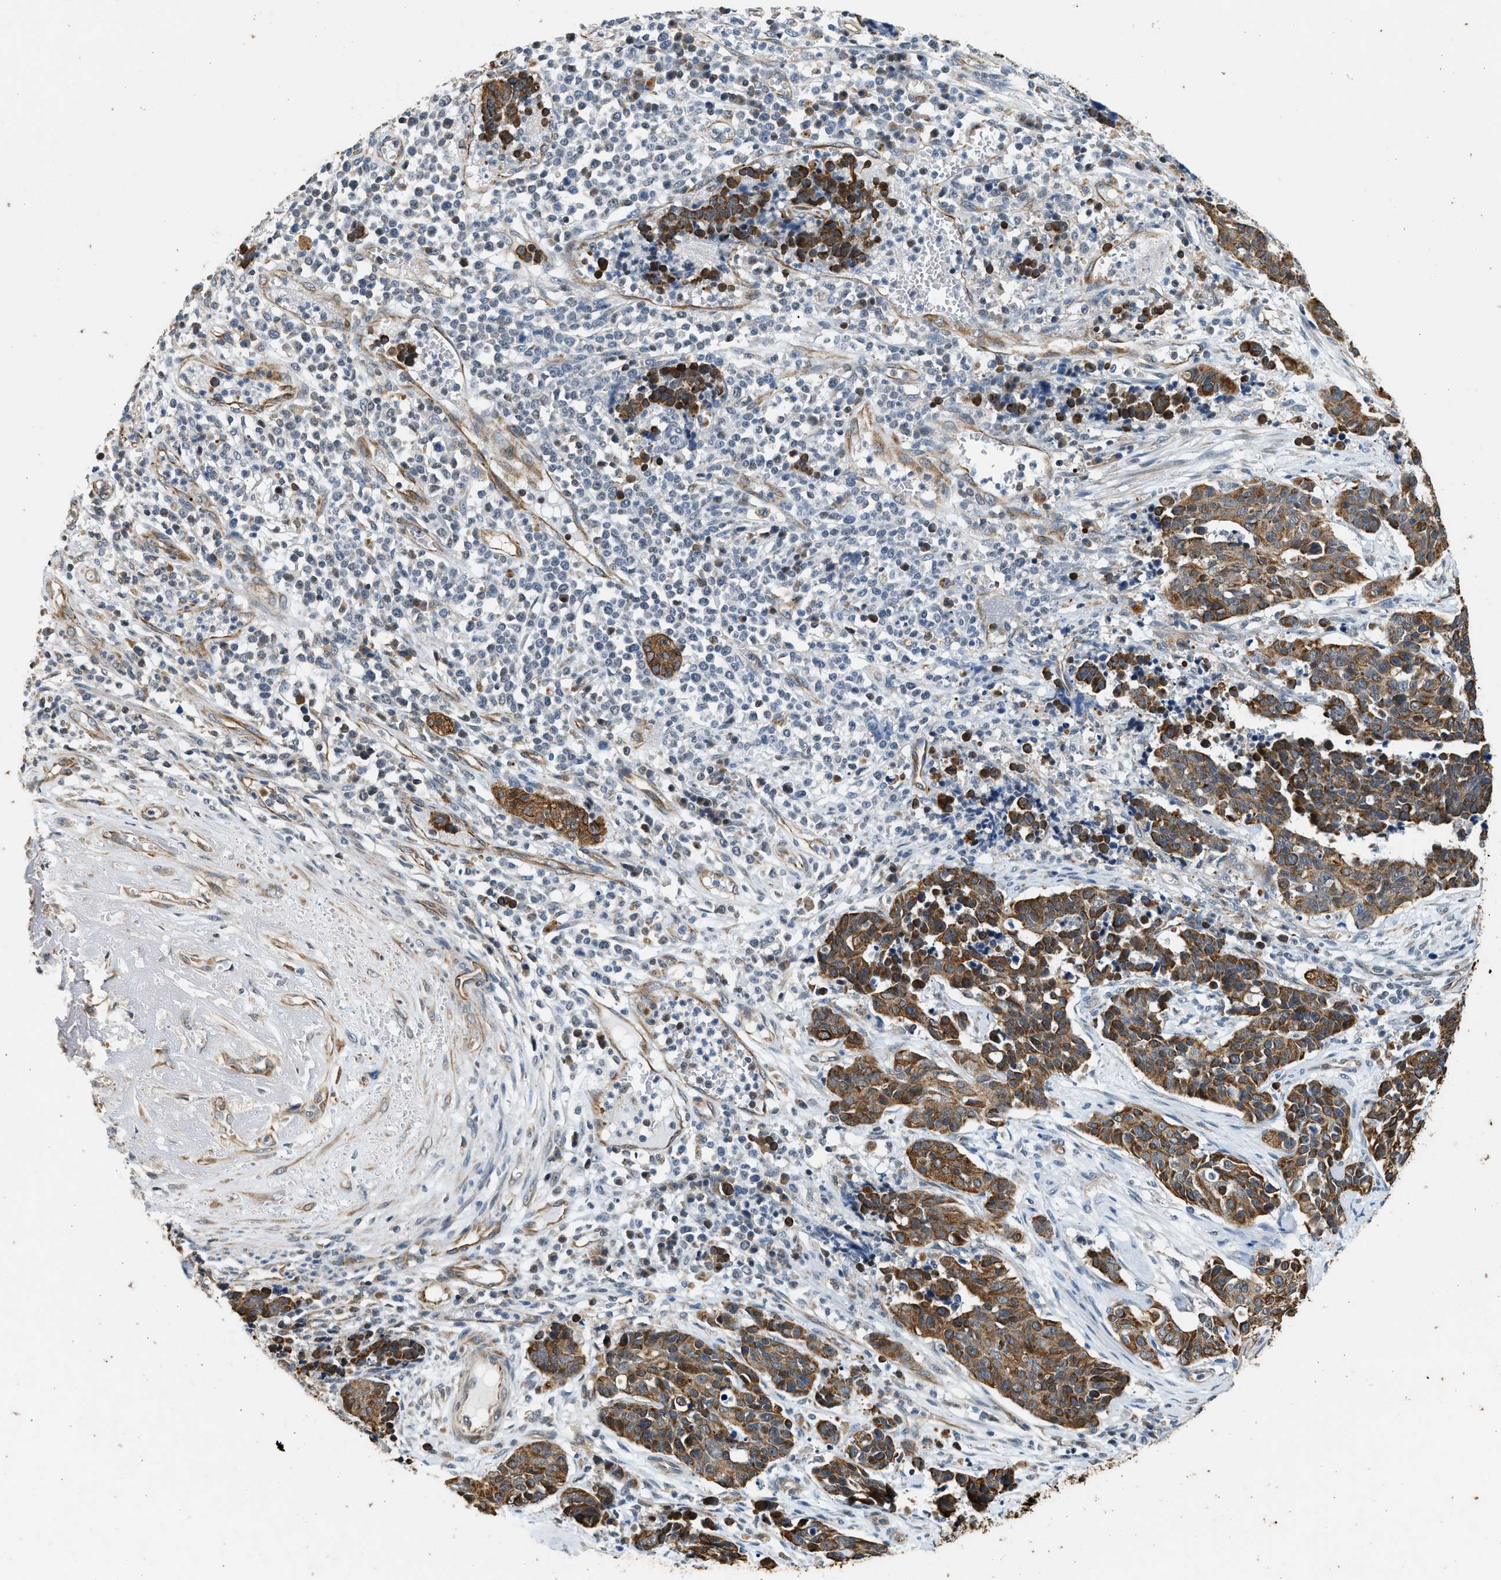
{"staining": {"intensity": "strong", "quantity": ">75%", "location": "cytoplasmic/membranous"}, "tissue": "cervical cancer", "cell_type": "Tumor cells", "image_type": "cancer", "snomed": [{"axis": "morphology", "description": "Squamous cell carcinoma, NOS"}, {"axis": "topography", "description": "Cervix"}], "caption": "This is a micrograph of IHC staining of cervical cancer (squamous cell carcinoma), which shows strong positivity in the cytoplasmic/membranous of tumor cells.", "gene": "PCLO", "patient": {"sex": "female", "age": 35}}